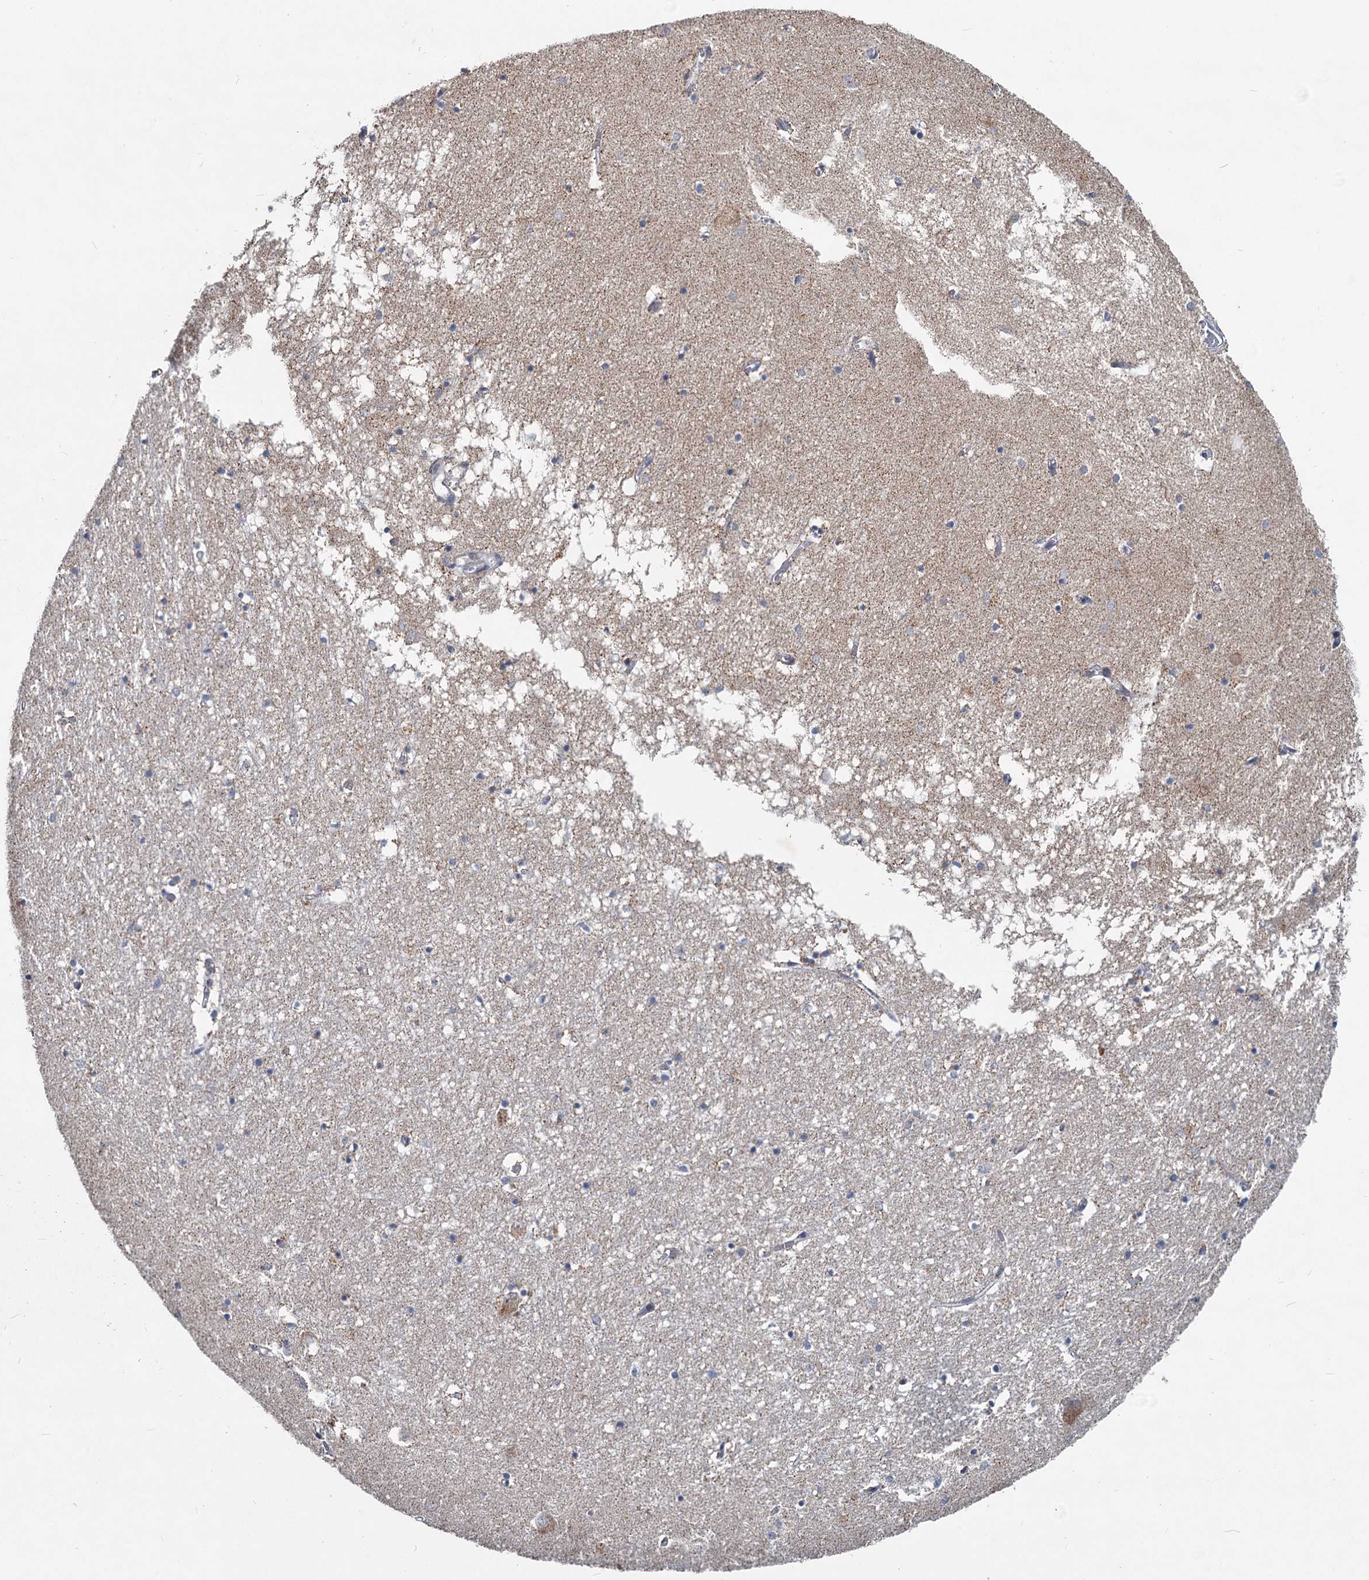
{"staining": {"intensity": "negative", "quantity": "none", "location": "none"}, "tissue": "hippocampus", "cell_type": "Glial cells", "image_type": "normal", "snomed": [{"axis": "morphology", "description": "Normal tissue, NOS"}, {"axis": "topography", "description": "Hippocampus"}], "caption": "The immunohistochemistry micrograph has no significant staining in glial cells of hippocampus. Nuclei are stained in blue.", "gene": "RITA1", "patient": {"sex": "male", "age": 70}}